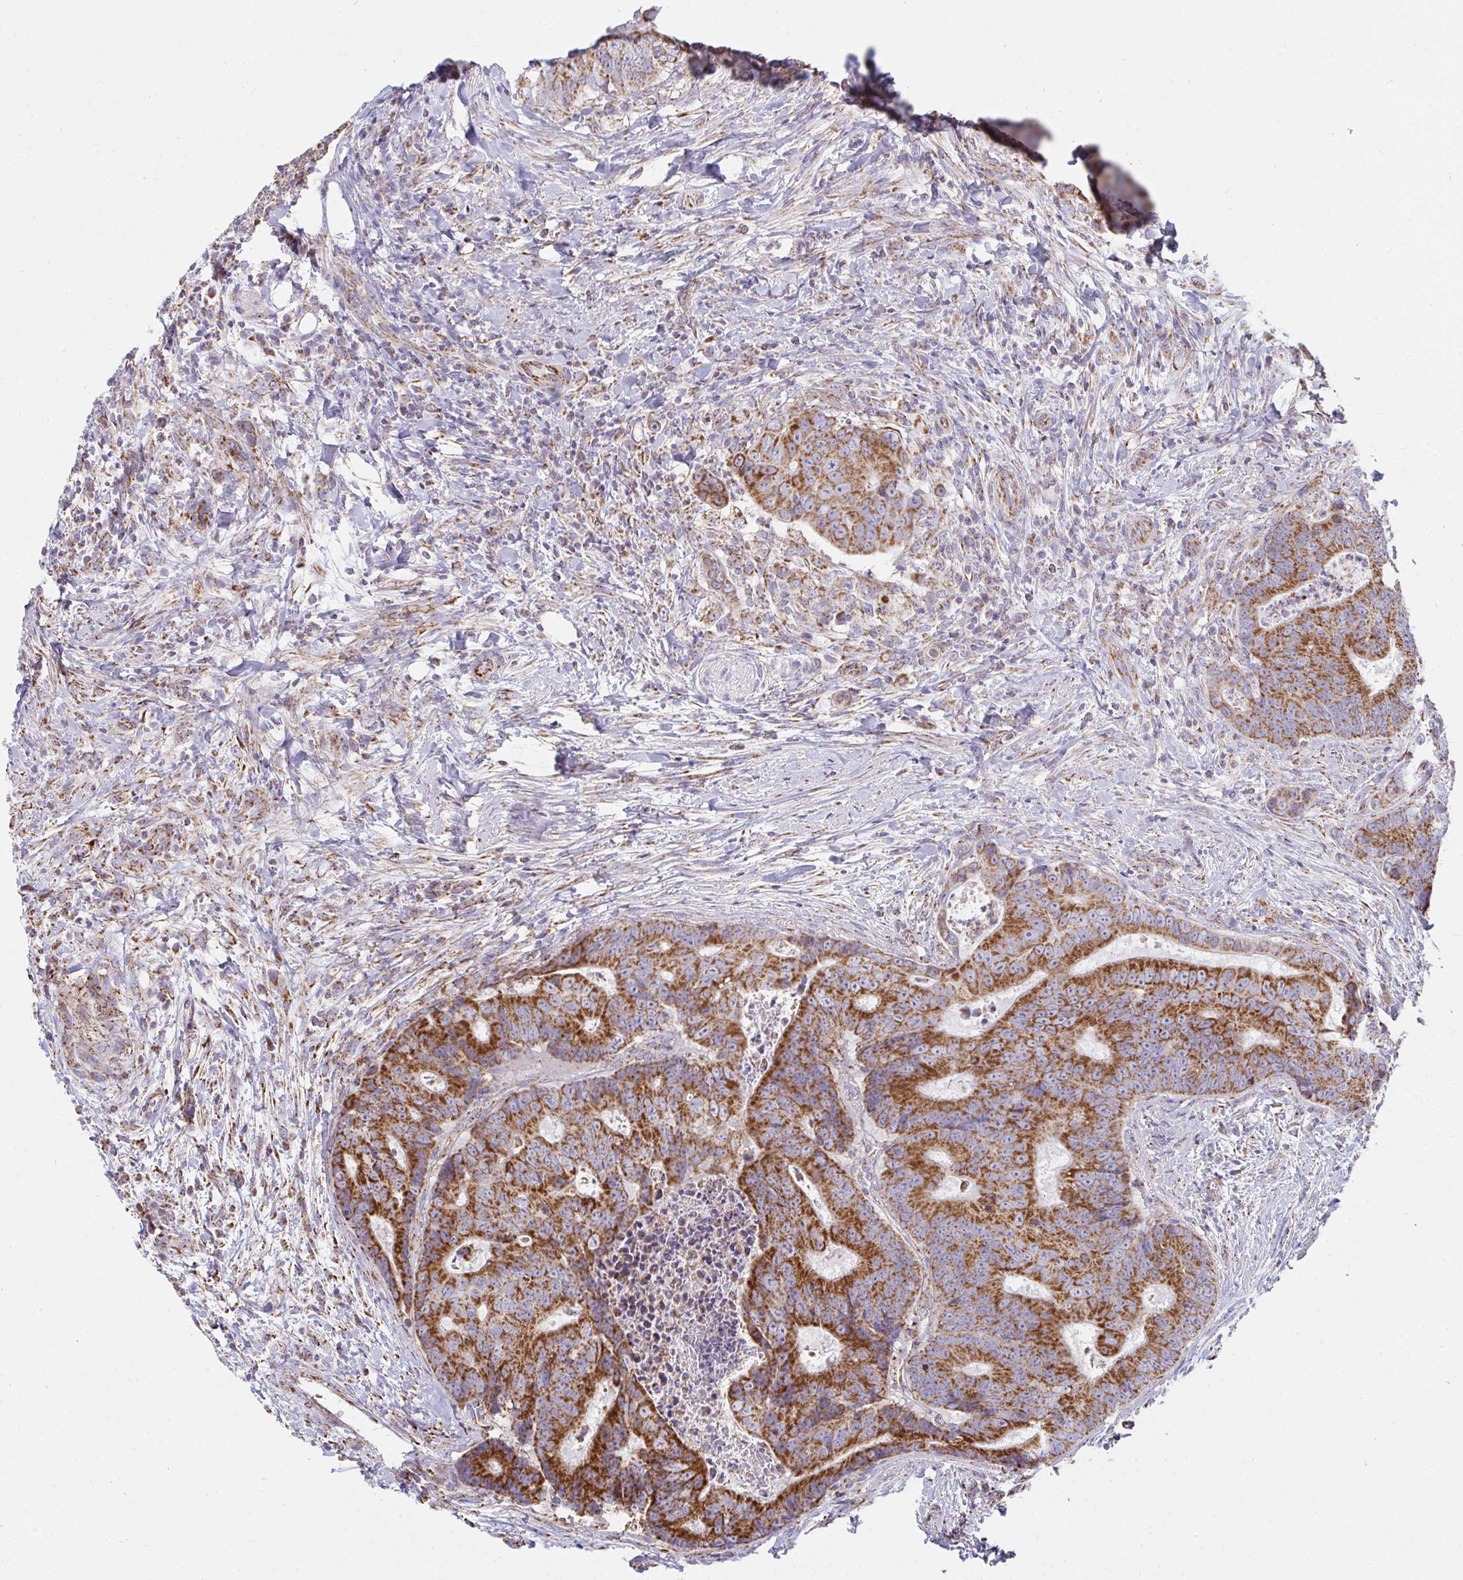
{"staining": {"intensity": "strong", "quantity": ">75%", "location": "cytoplasmic/membranous"}, "tissue": "colorectal cancer", "cell_type": "Tumor cells", "image_type": "cancer", "snomed": [{"axis": "morphology", "description": "Adenocarcinoma, NOS"}, {"axis": "topography", "description": "Colon"}], "caption": "Approximately >75% of tumor cells in human colorectal cancer display strong cytoplasmic/membranous protein expression as visualized by brown immunohistochemical staining.", "gene": "FAHD1", "patient": {"sex": "female", "age": 48}}